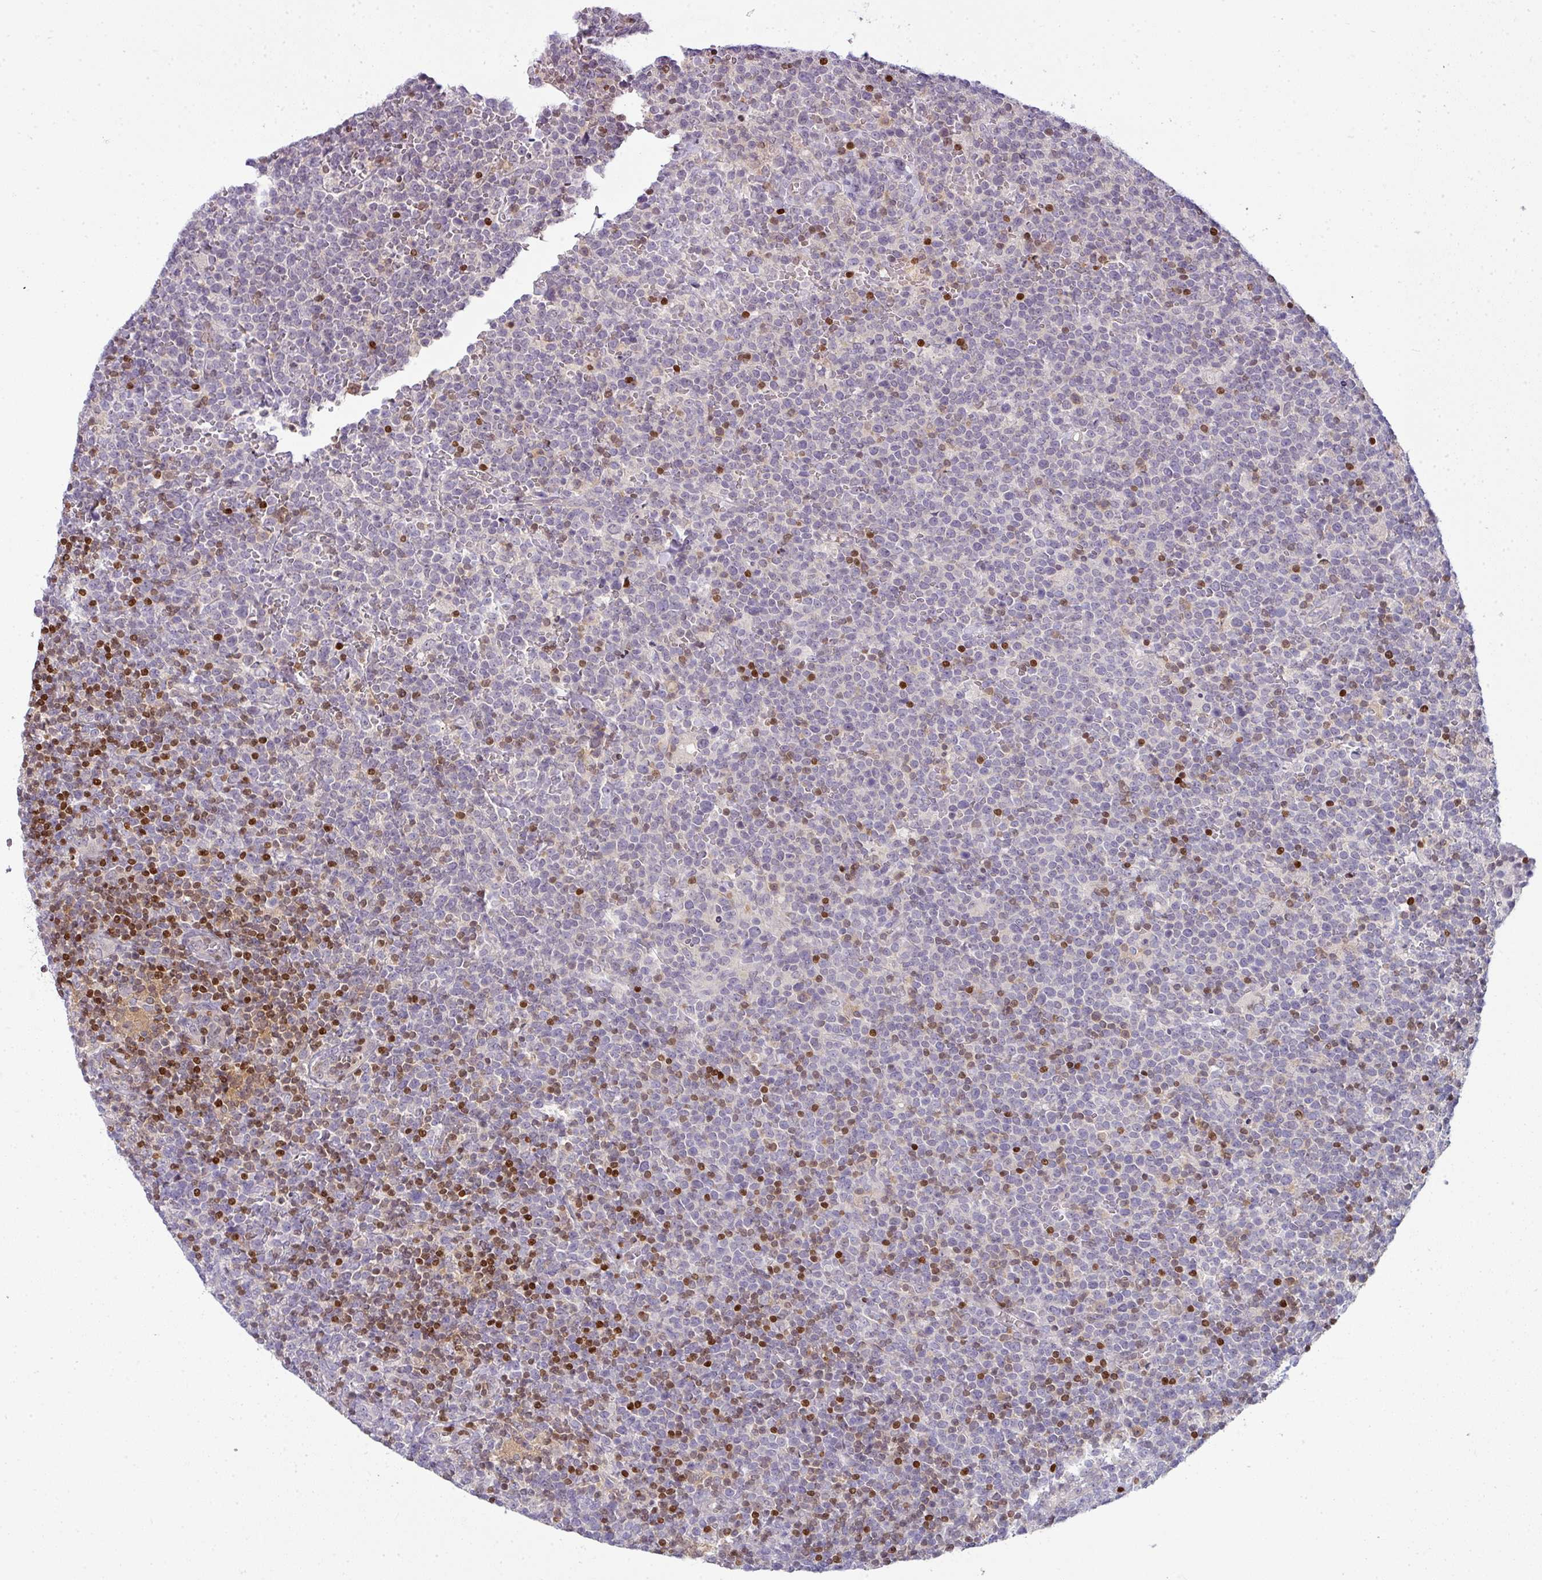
{"staining": {"intensity": "negative", "quantity": "none", "location": "none"}, "tissue": "lymphoma", "cell_type": "Tumor cells", "image_type": "cancer", "snomed": [{"axis": "morphology", "description": "Malignant lymphoma, non-Hodgkin's type, High grade"}, {"axis": "topography", "description": "Lymph node"}], "caption": "The photomicrograph exhibits no staining of tumor cells in lymphoma.", "gene": "STAT5A", "patient": {"sex": "male", "age": 61}}